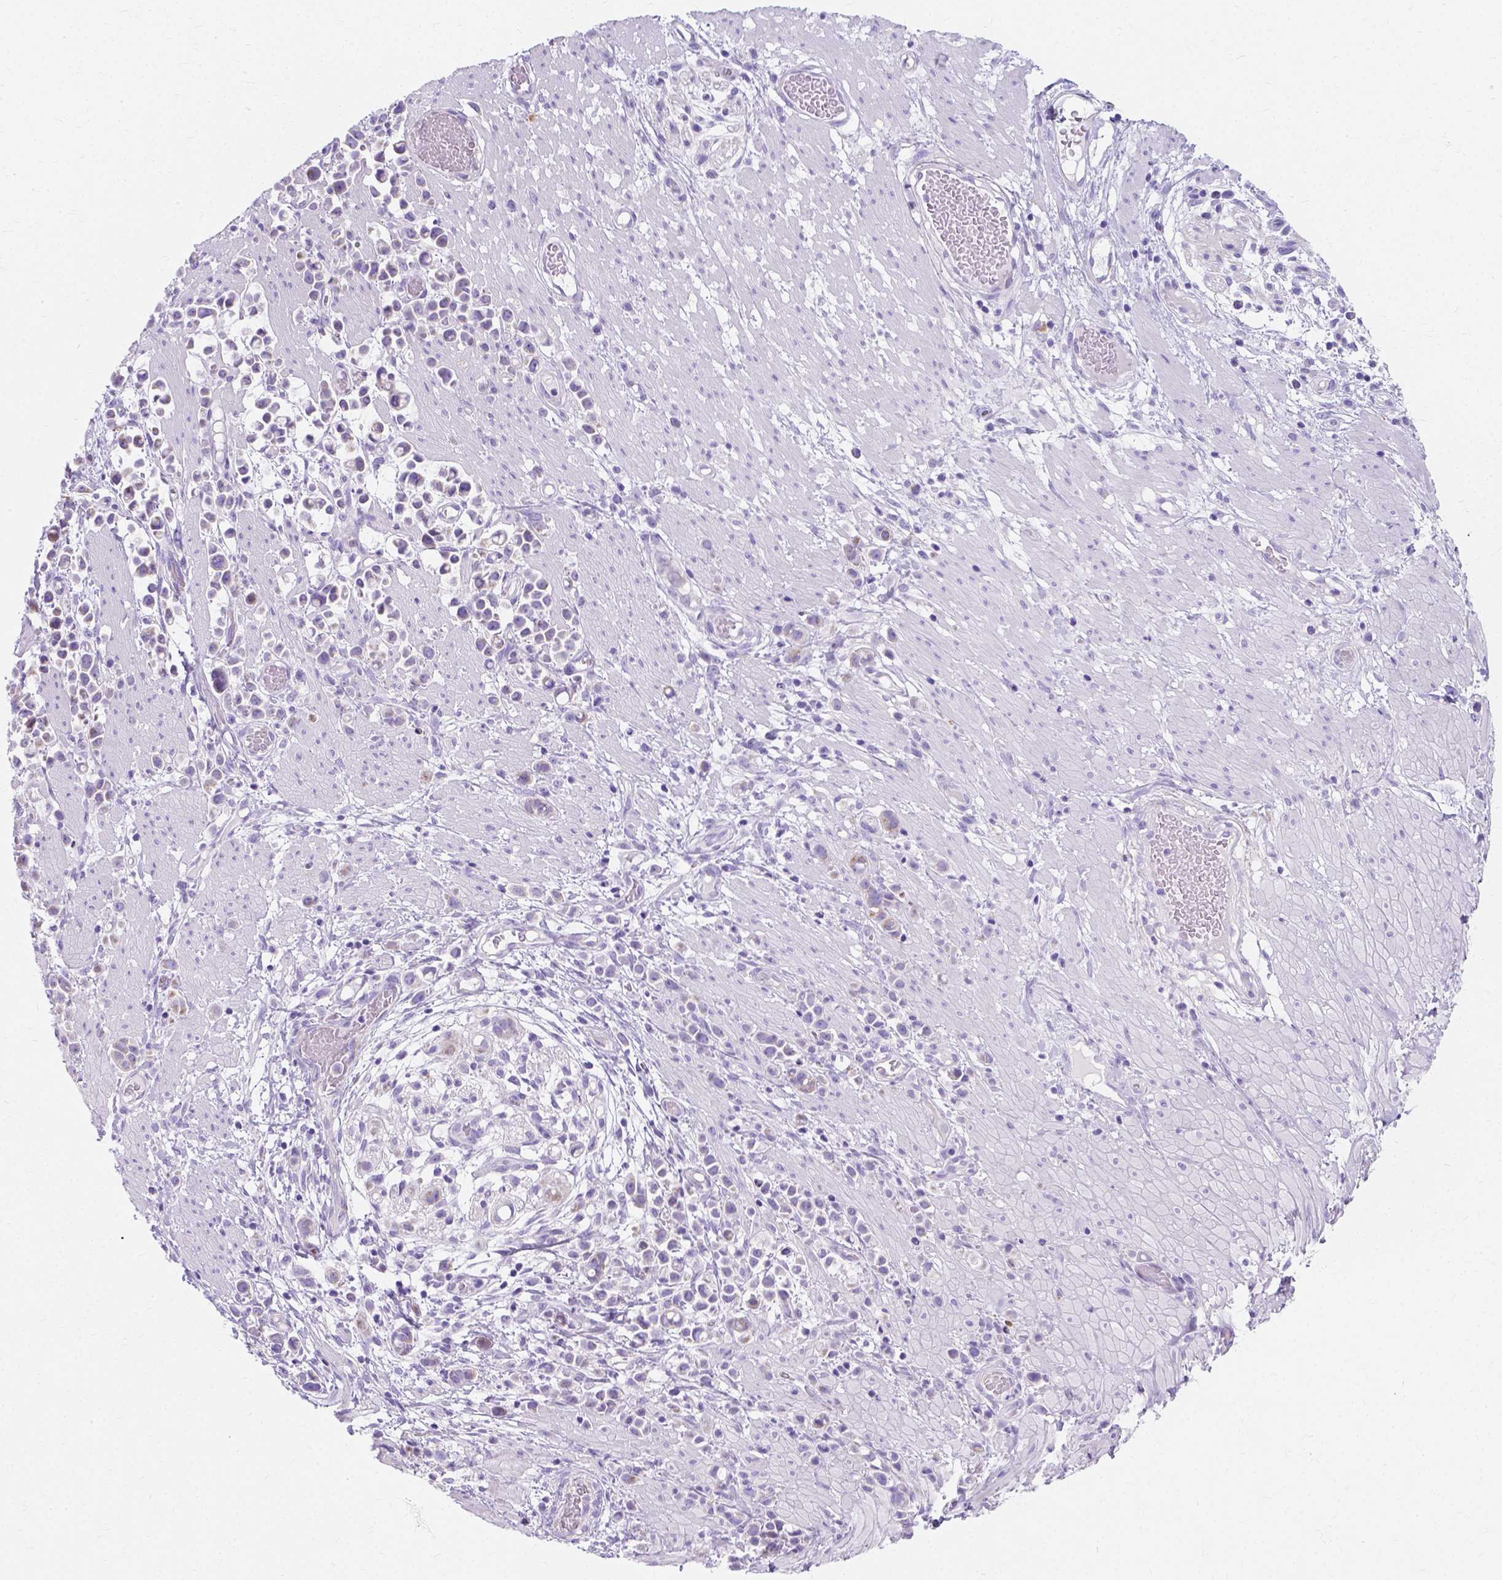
{"staining": {"intensity": "negative", "quantity": "none", "location": "none"}, "tissue": "stomach cancer", "cell_type": "Tumor cells", "image_type": "cancer", "snomed": [{"axis": "morphology", "description": "Adenocarcinoma, NOS"}, {"axis": "topography", "description": "Stomach"}], "caption": "This micrograph is of stomach cancer (adenocarcinoma) stained with immunohistochemistry (IHC) to label a protein in brown with the nuclei are counter-stained blue. There is no positivity in tumor cells.", "gene": "MYH15", "patient": {"sex": "male", "age": 82}}